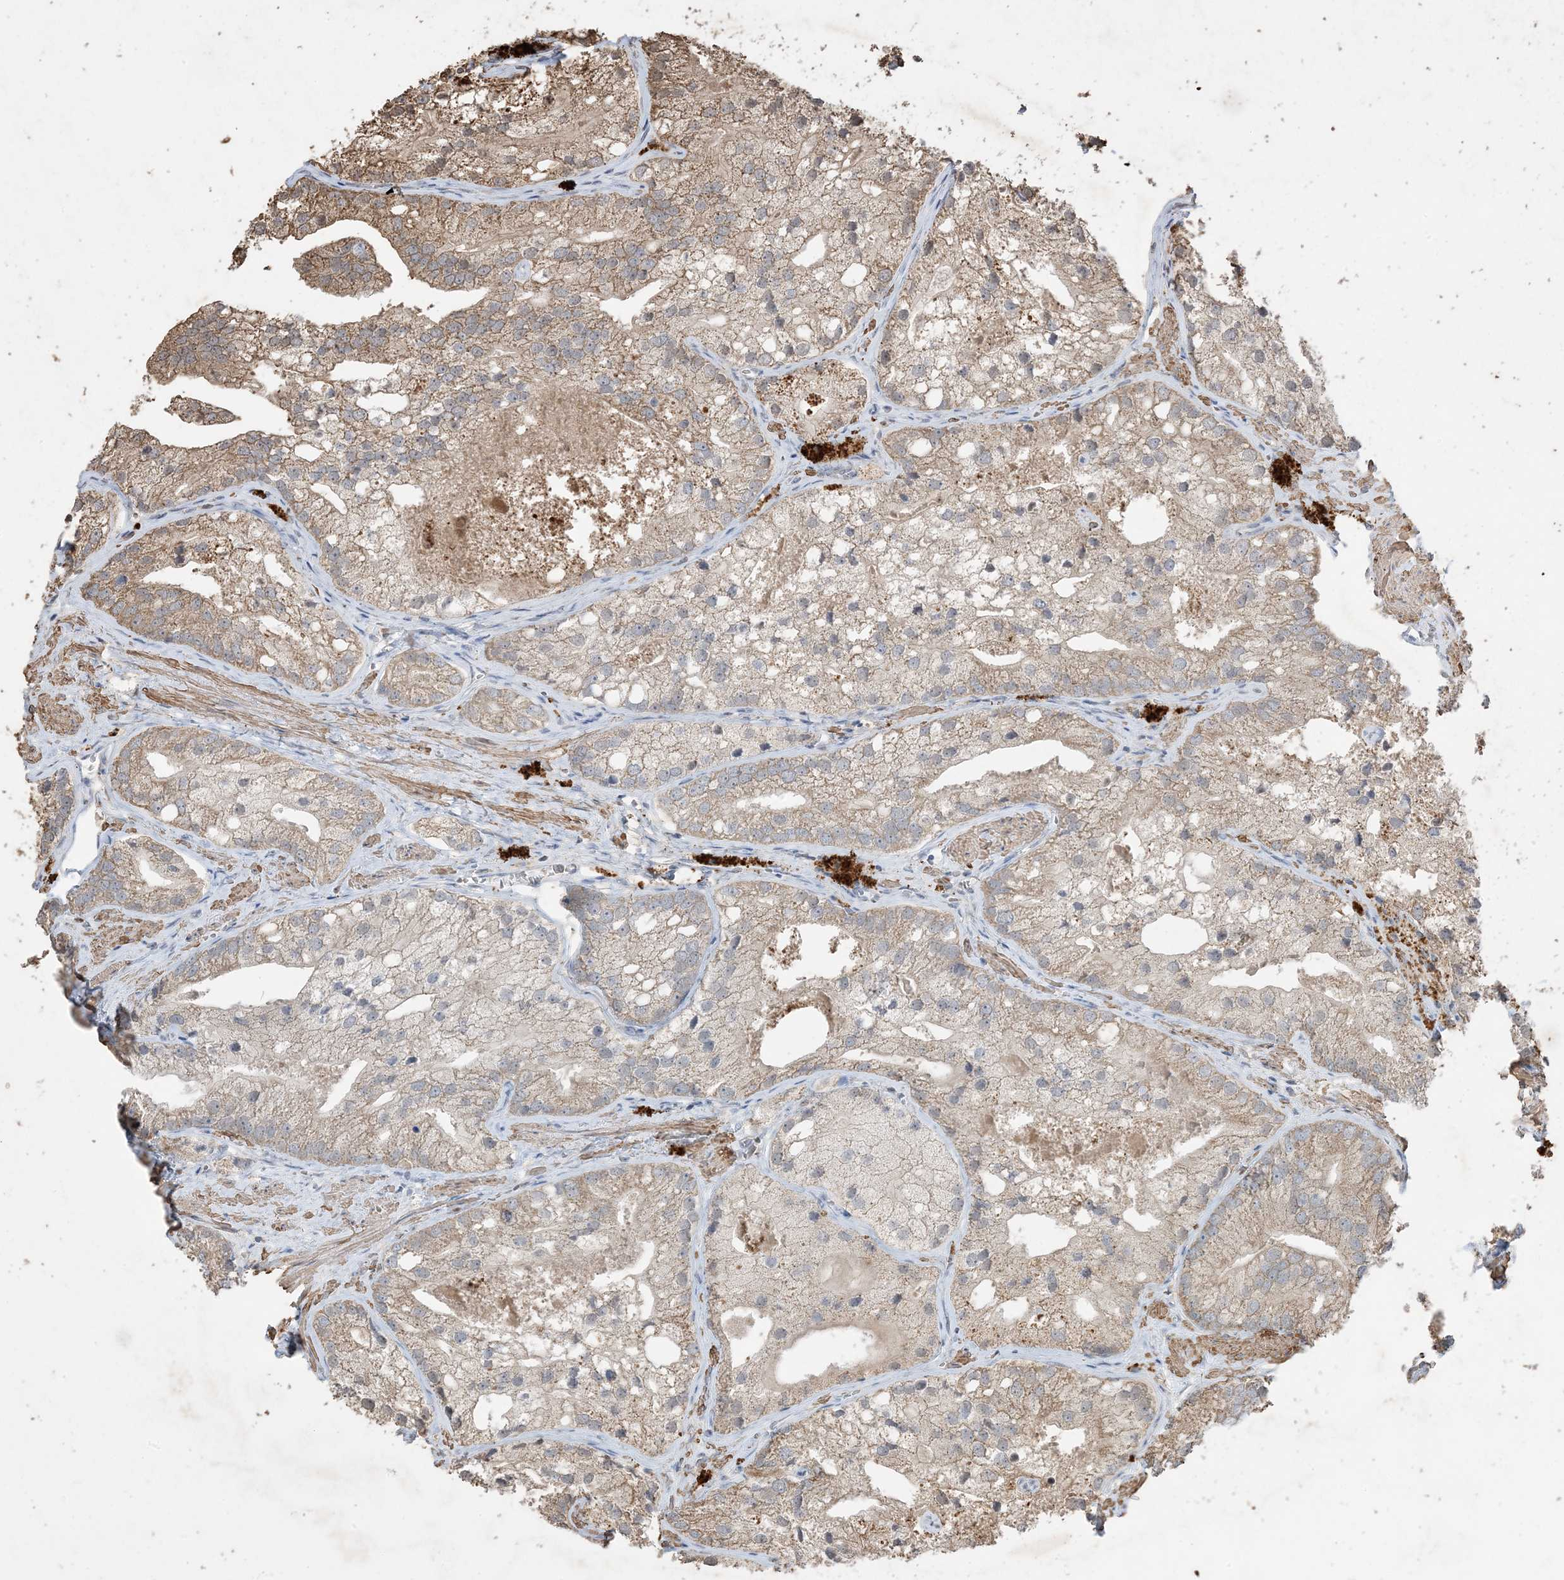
{"staining": {"intensity": "weak", "quantity": "25%-75%", "location": "cytoplasmic/membranous"}, "tissue": "prostate cancer", "cell_type": "Tumor cells", "image_type": "cancer", "snomed": [{"axis": "morphology", "description": "Adenocarcinoma, Low grade"}, {"axis": "topography", "description": "Prostate"}], "caption": "Human adenocarcinoma (low-grade) (prostate) stained with a protein marker demonstrates weak staining in tumor cells.", "gene": "HPS4", "patient": {"sex": "male", "age": 69}}